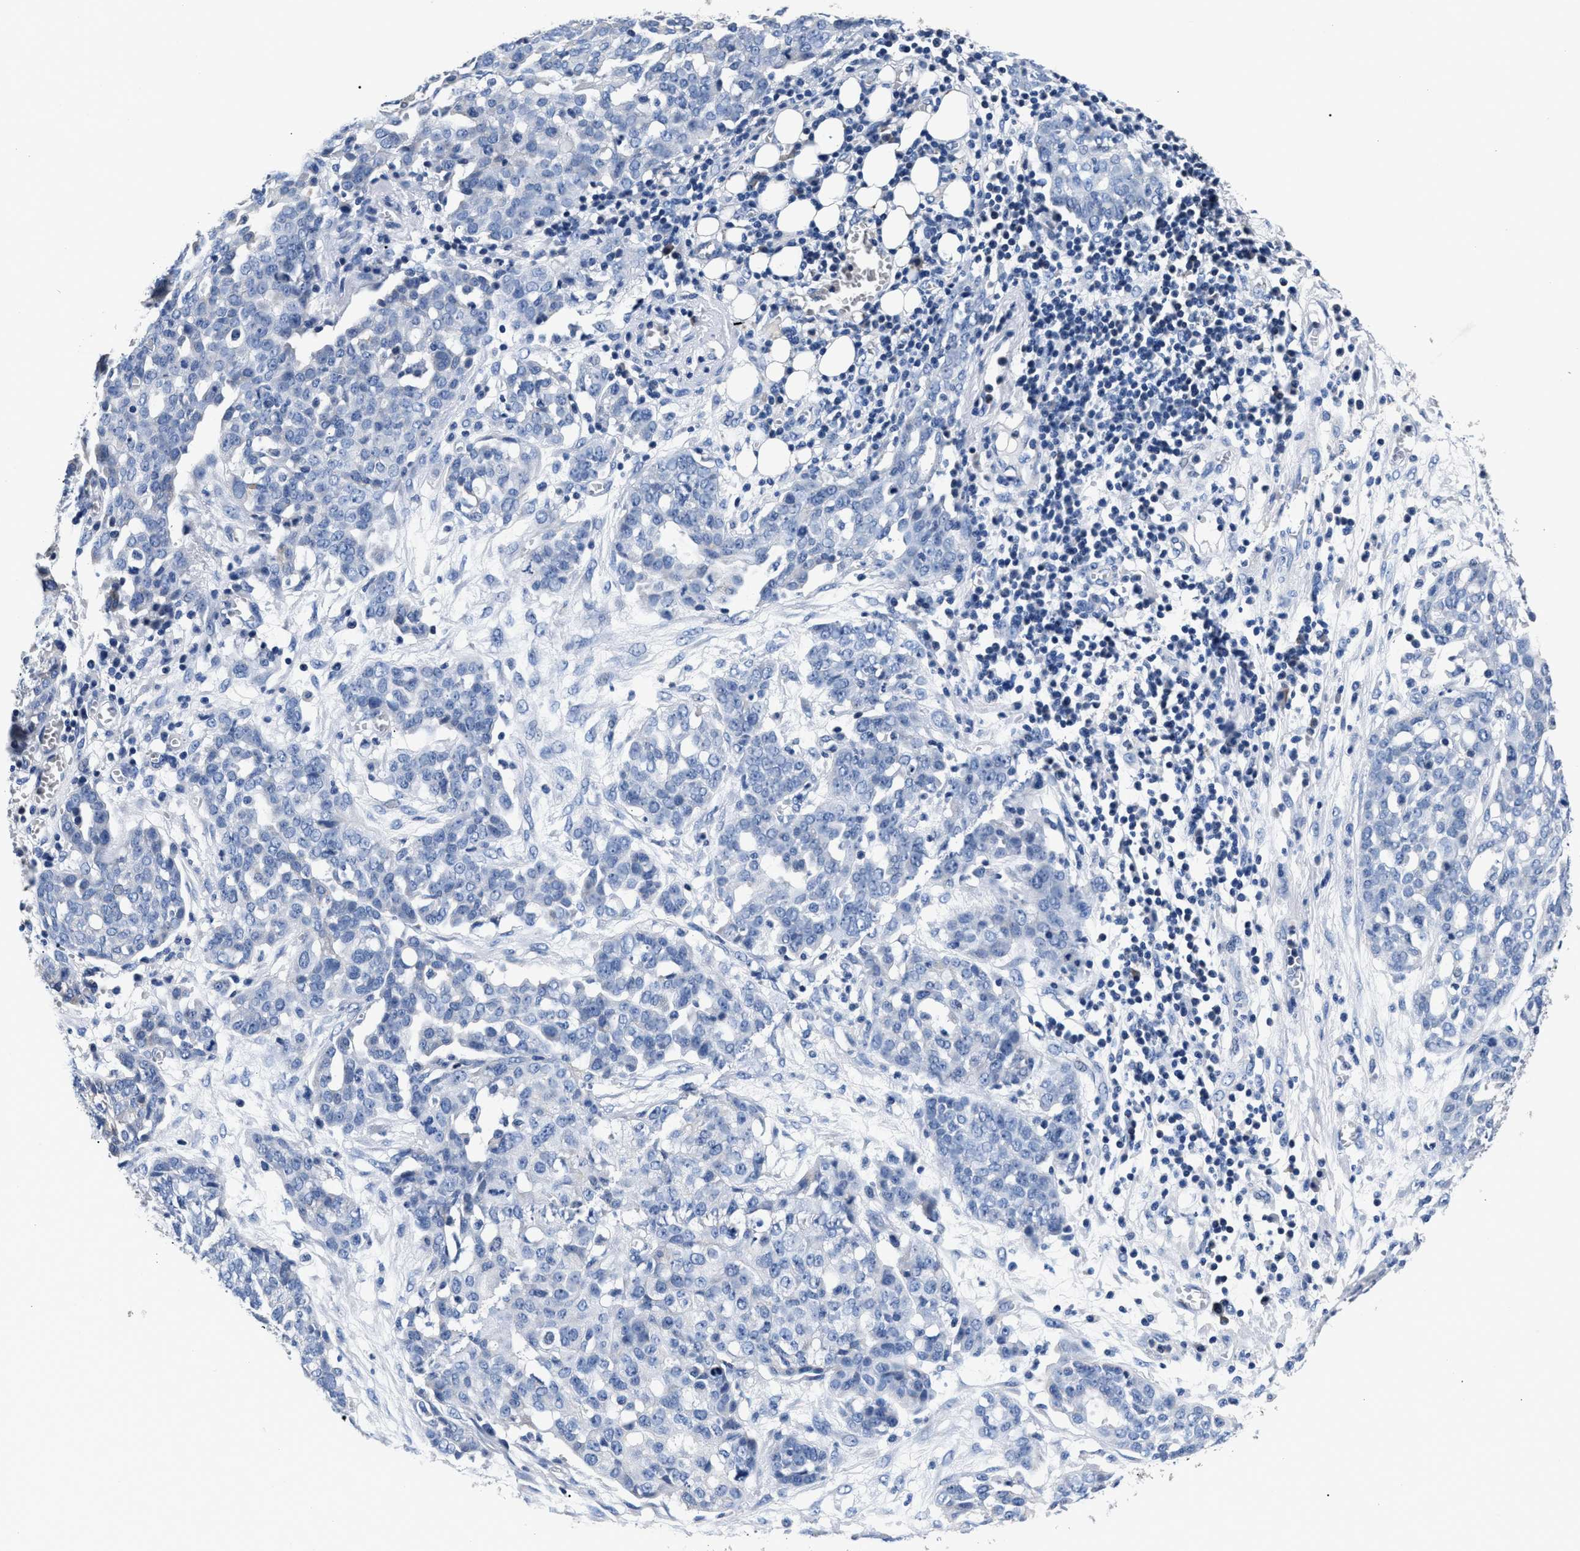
{"staining": {"intensity": "negative", "quantity": "none", "location": "none"}, "tissue": "ovarian cancer", "cell_type": "Tumor cells", "image_type": "cancer", "snomed": [{"axis": "morphology", "description": "Cystadenocarcinoma, serous, NOS"}, {"axis": "topography", "description": "Soft tissue"}, {"axis": "topography", "description": "Ovary"}], "caption": "Immunohistochemistry micrograph of ovarian cancer (serous cystadenocarcinoma) stained for a protein (brown), which reveals no staining in tumor cells.", "gene": "PHF24", "patient": {"sex": "female", "age": 57}}